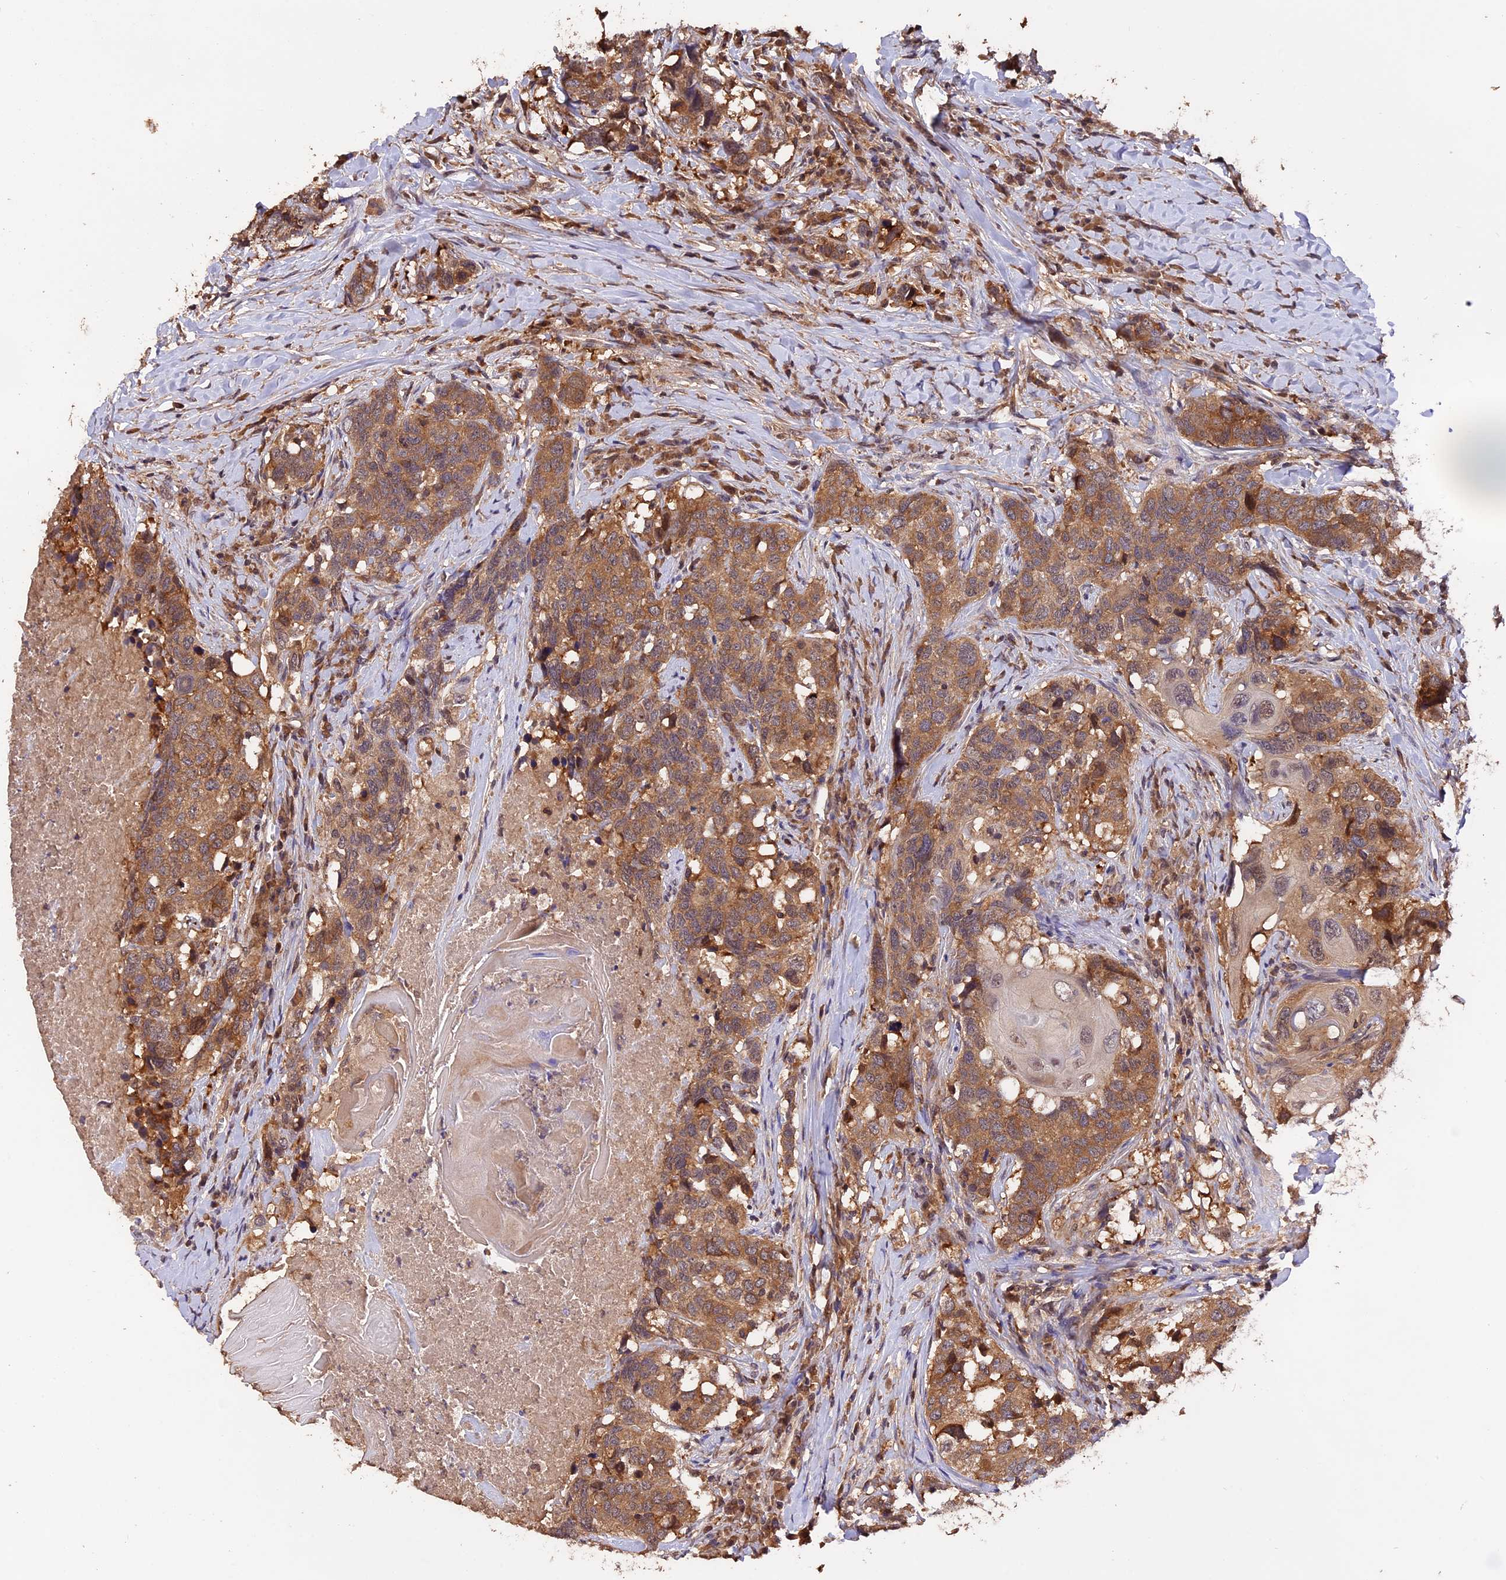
{"staining": {"intensity": "moderate", "quantity": ">75%", "location": "cytoplasmic/membranous"}, "tissue": "head and neck cancer", "cell_type": "Tumor cells", "image_type": "cancer", "snomed": [{"axis": "morphology", "description": "Squamous cell carcinoma, NOS"}, {"axis": "topography", "description": "Head-Neck"}], "caption": "DAB (3,3'-diaminobenzidine) immunohistochemical staining of head and neck cancer (squamous cell carcinoma) exhibits moderate cytoplasmic/membranous protein expression in about >75% of tumor cells. (Brightfield microscopy of DAB IHC at high magnification).", "gene": "TRMT1", "patient": {"sex": "male", "age": 66}}